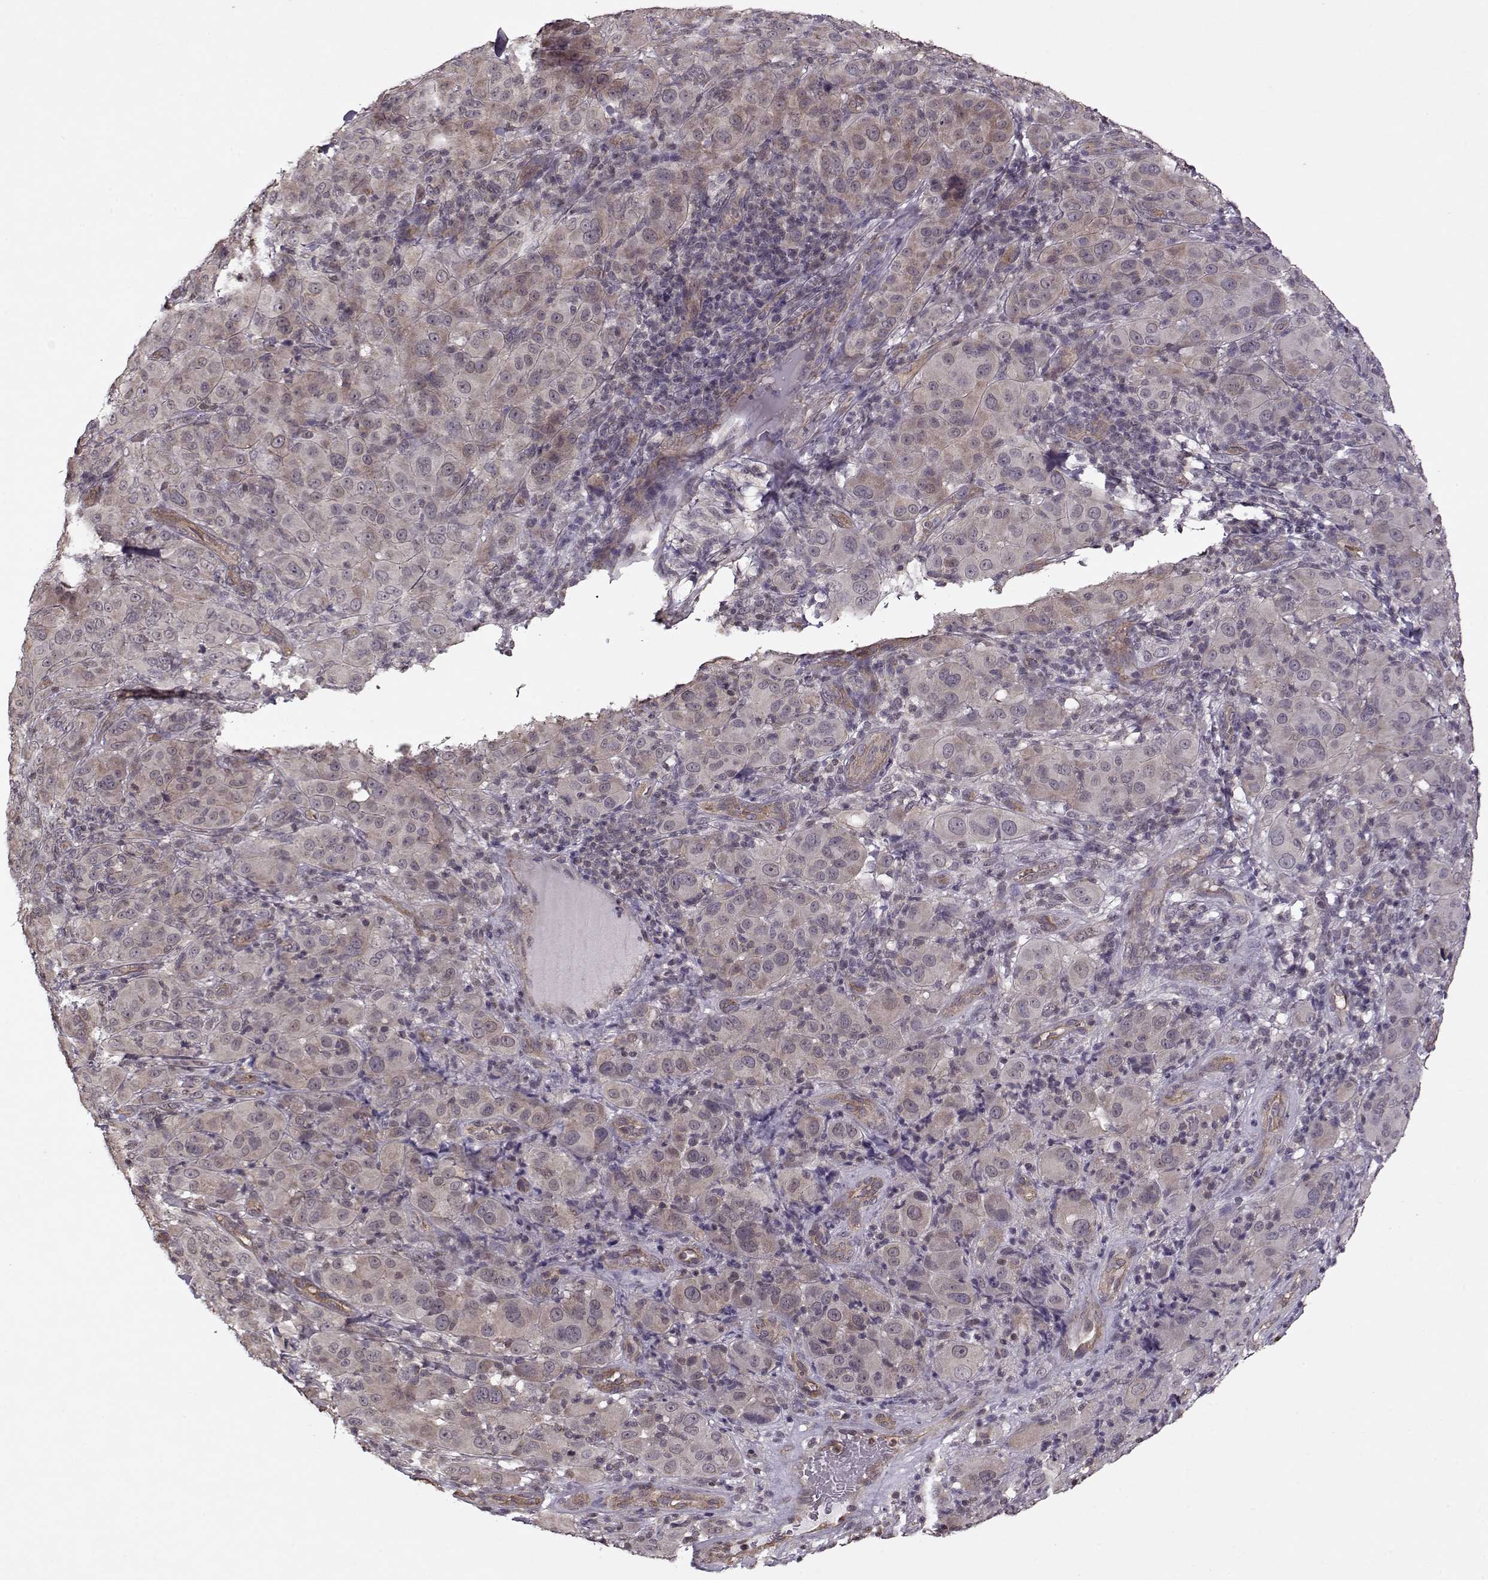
{"staining": {"intensity": "weak", "quantity": "<25%", "location": "cytoplasmic/membranous"}, "tissue": "melanoma", "cell_type": "Tumor cells", "image_type": "cancer", "snomed": [{"axis": "morphology", "description": "Malignant melanoma, NOS"}, {"axis": "topography", "description": "Skin"}], "caption": "There is no significant positivity in tumor cells of malignant melanoma. (DAB (3,3'-diaminobenzidine) IHC visualized using brightfield microscopy, high magnification).", "gene": "KRT9", "patient": {"sex": "female", "age": 87}}